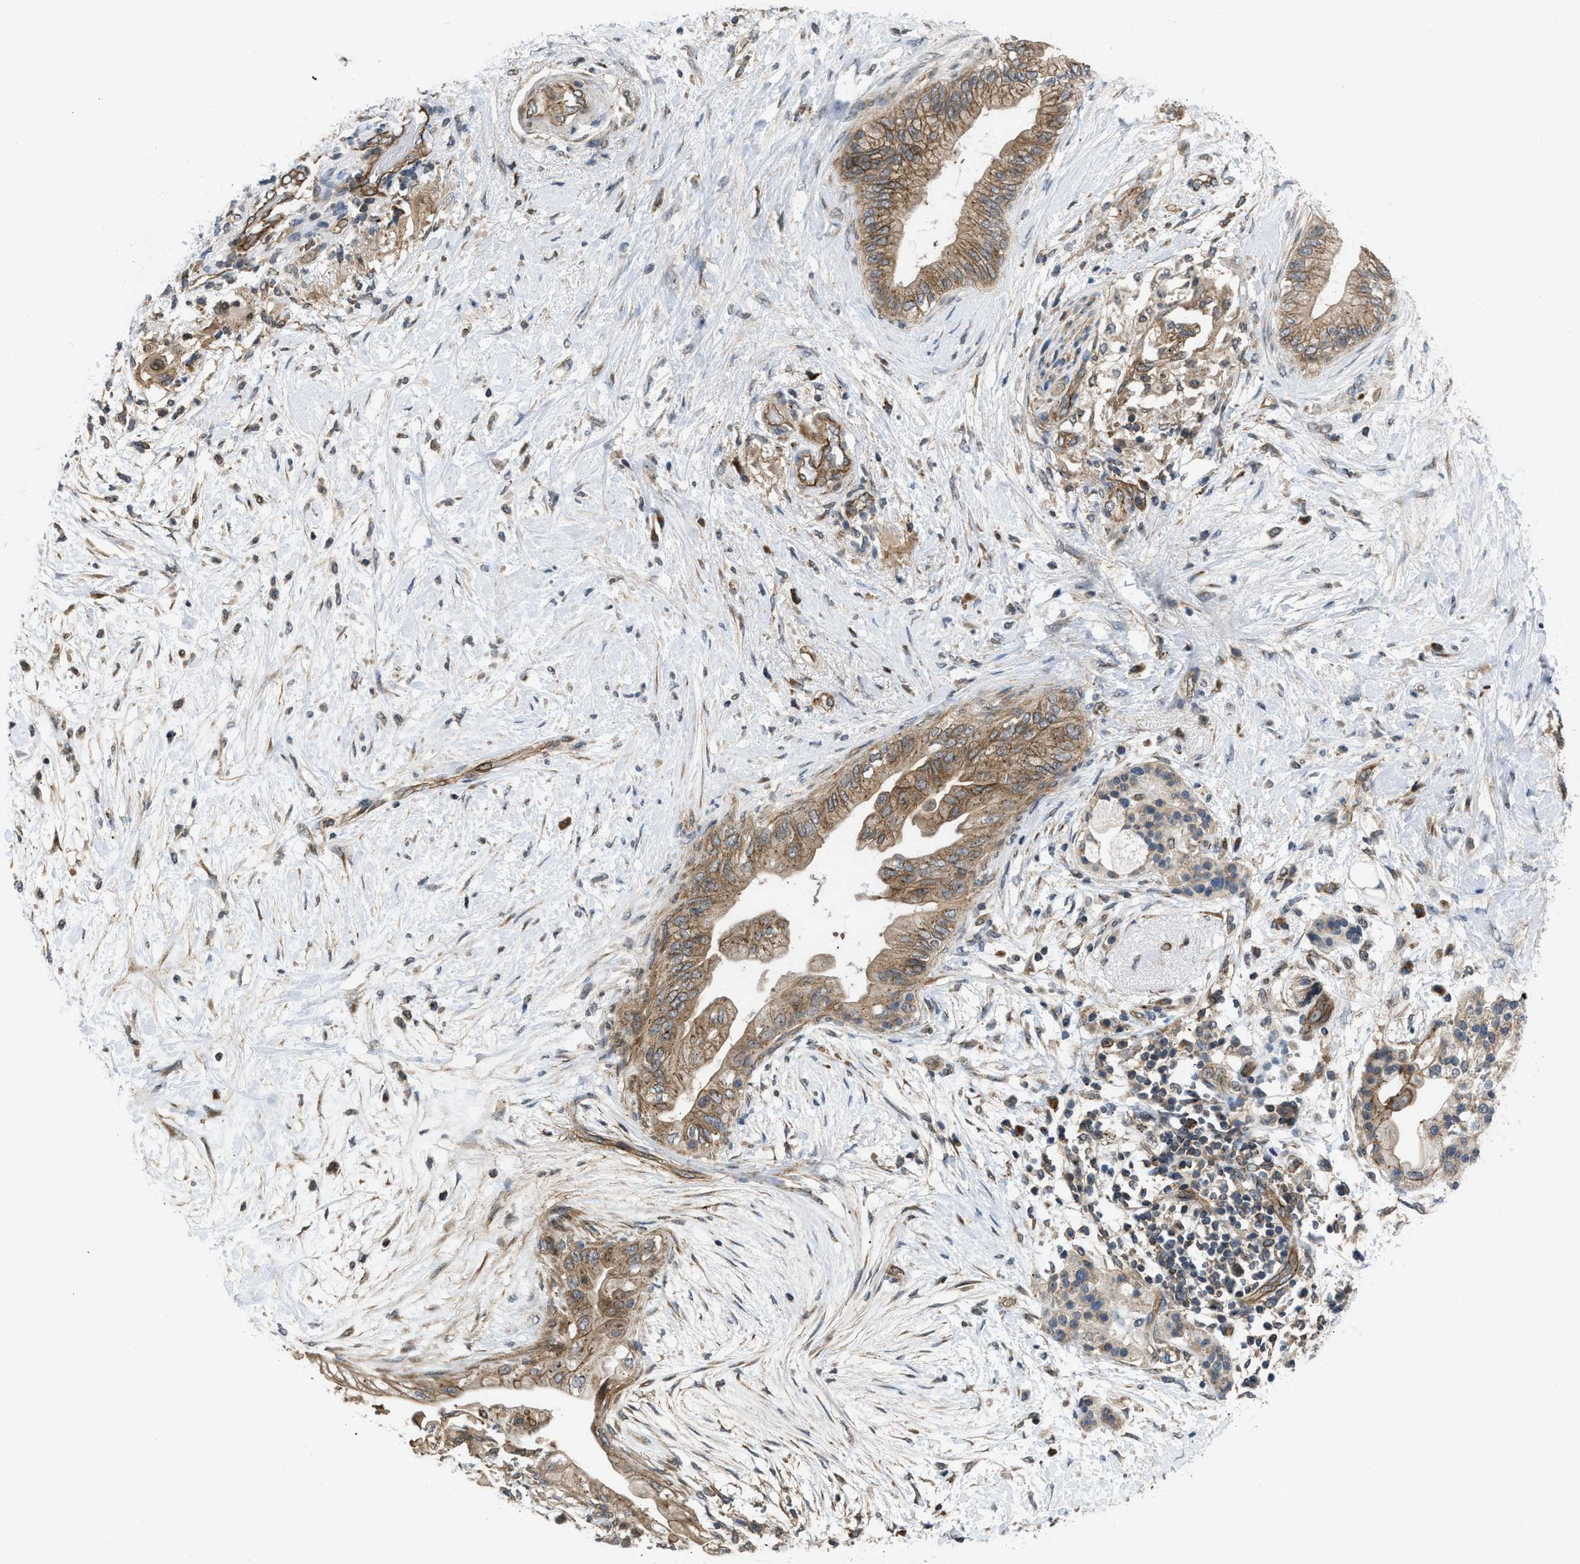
{"staining": {"intensity": "moderate", "quantity": ">75%", "location": "cytoplasmic/membranous"}, "tissue": "pancreatic cancer", "cell_type": "Tumor cells", "image_type": "cancer", "snomed": [{"axis": "morphology", "description": "Normal tissue, NOS"}, {"axis": "morphology", "description": "Adenocarcinoma, NOS"}, {"axis": "topography", "description": "Pancreas"}, {"axis": "topography", "description": "Duodenum"}], "caption": "Human pancreatic cancer stained for a protein (brown) exhibits moderate cytoplasmic/membranous positive positivity in about >75% of tumor cells.", "gene": "GPATCH2L", "patient": {"sex": "female", "age": 60}}